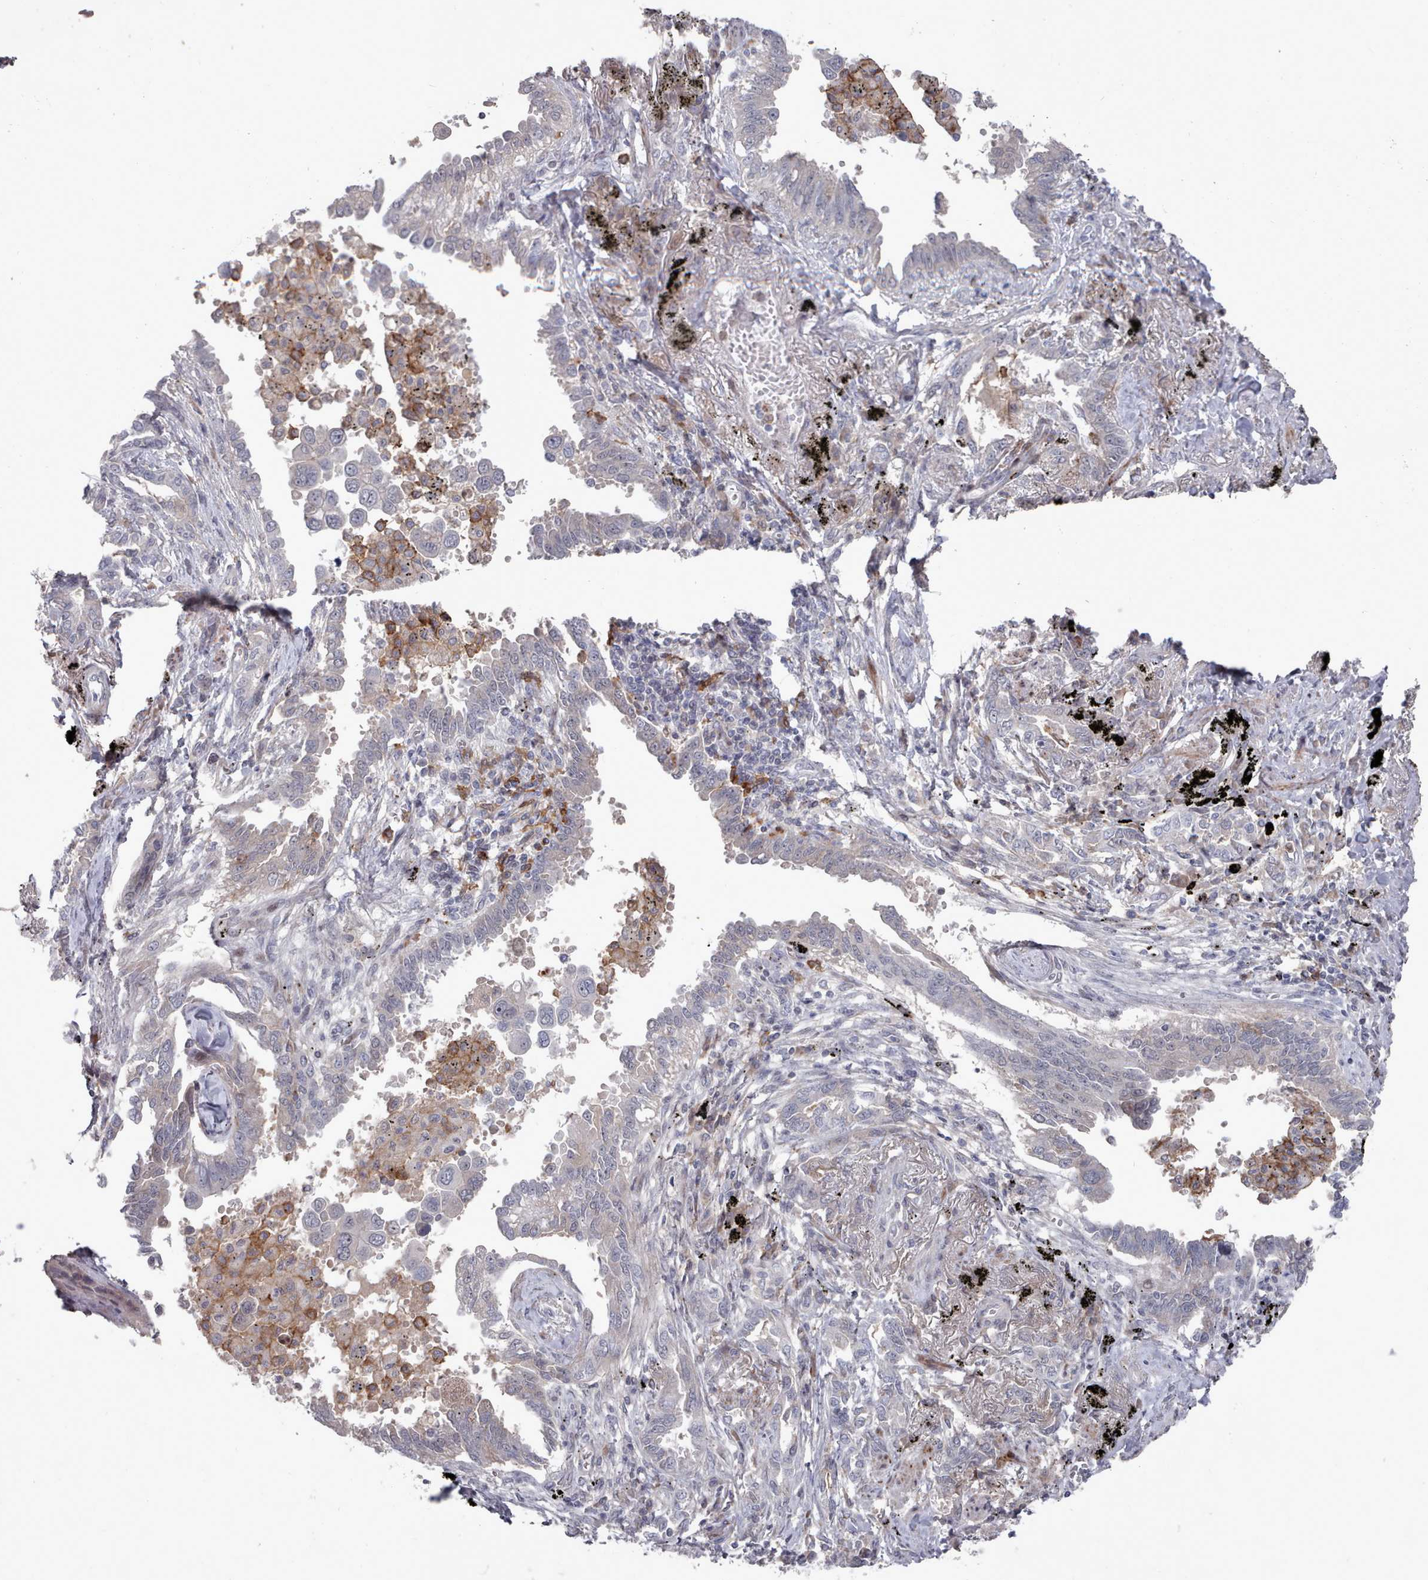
{"staining": {"intensity": "negative", "quantity": "none", "location": "none"}, "tissue": "lung cancer", "cell_type": "Tumor cells", "image_type": "cancer", "snomed": [{"axis": "morphology", "description": "Adenocarcinoma, NOS"}, {"axis": "topography", "description": "Lung"}], "caption": "The immunohistochemistry micrograph has no significant expression in tumor cells of adenocarcinoma (lung) tissue.", "gene": "COL8A2", "patient": {"sex": "male", "age": 67}}